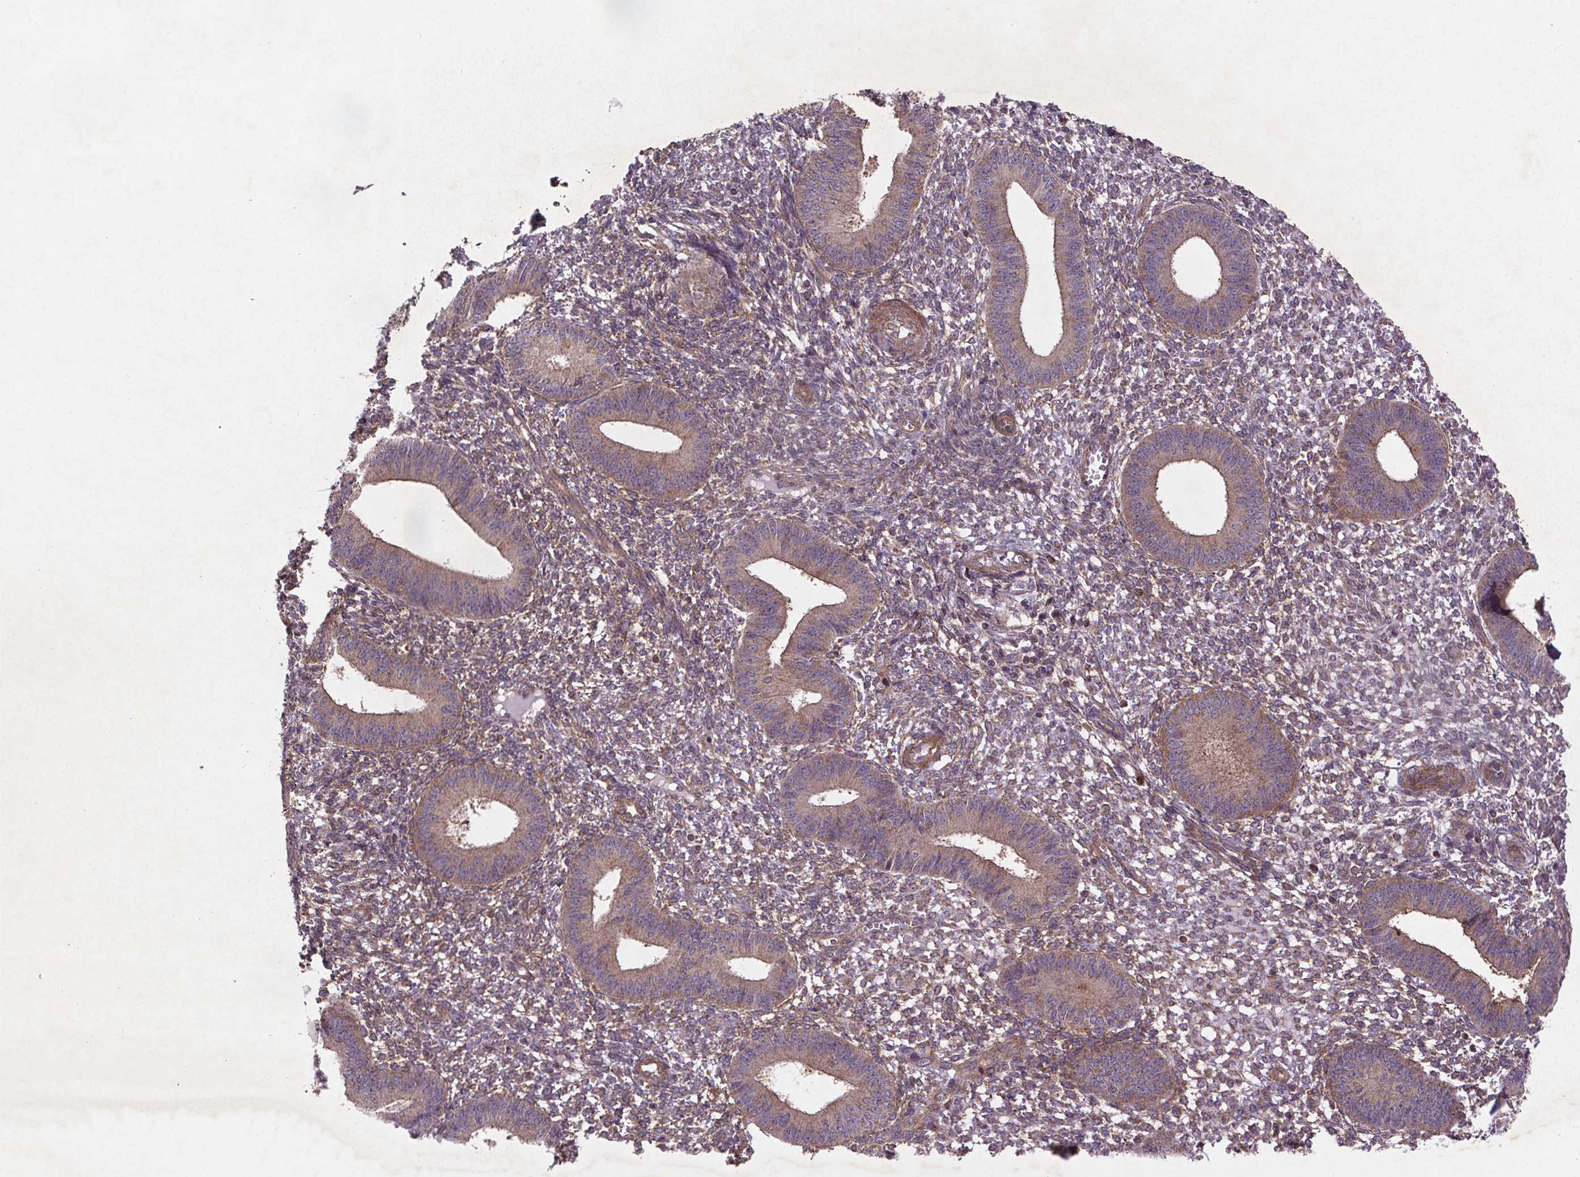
{"staining": {"intensity": "moderate", "quantity": "<25%", "location": "cytoplasmic/membranous"}, "tissue": "endometrium", "cell_type": "Cells in endometrial stroma", "image_type": "normal", "snomed": [{"axis": "morphology", "description": "Normal tissue, NOS"}, {"axis": "topography", "description": "Endometrium"}], "caption": "IHC (DAB) staining of normal endometrium exhibits moderate cytoplasmic/membranous protein expression in approximately <25% of cells in endometrial stroma.", "gene": "STRN3", "patient": {"sex": "female", "age": 42}}